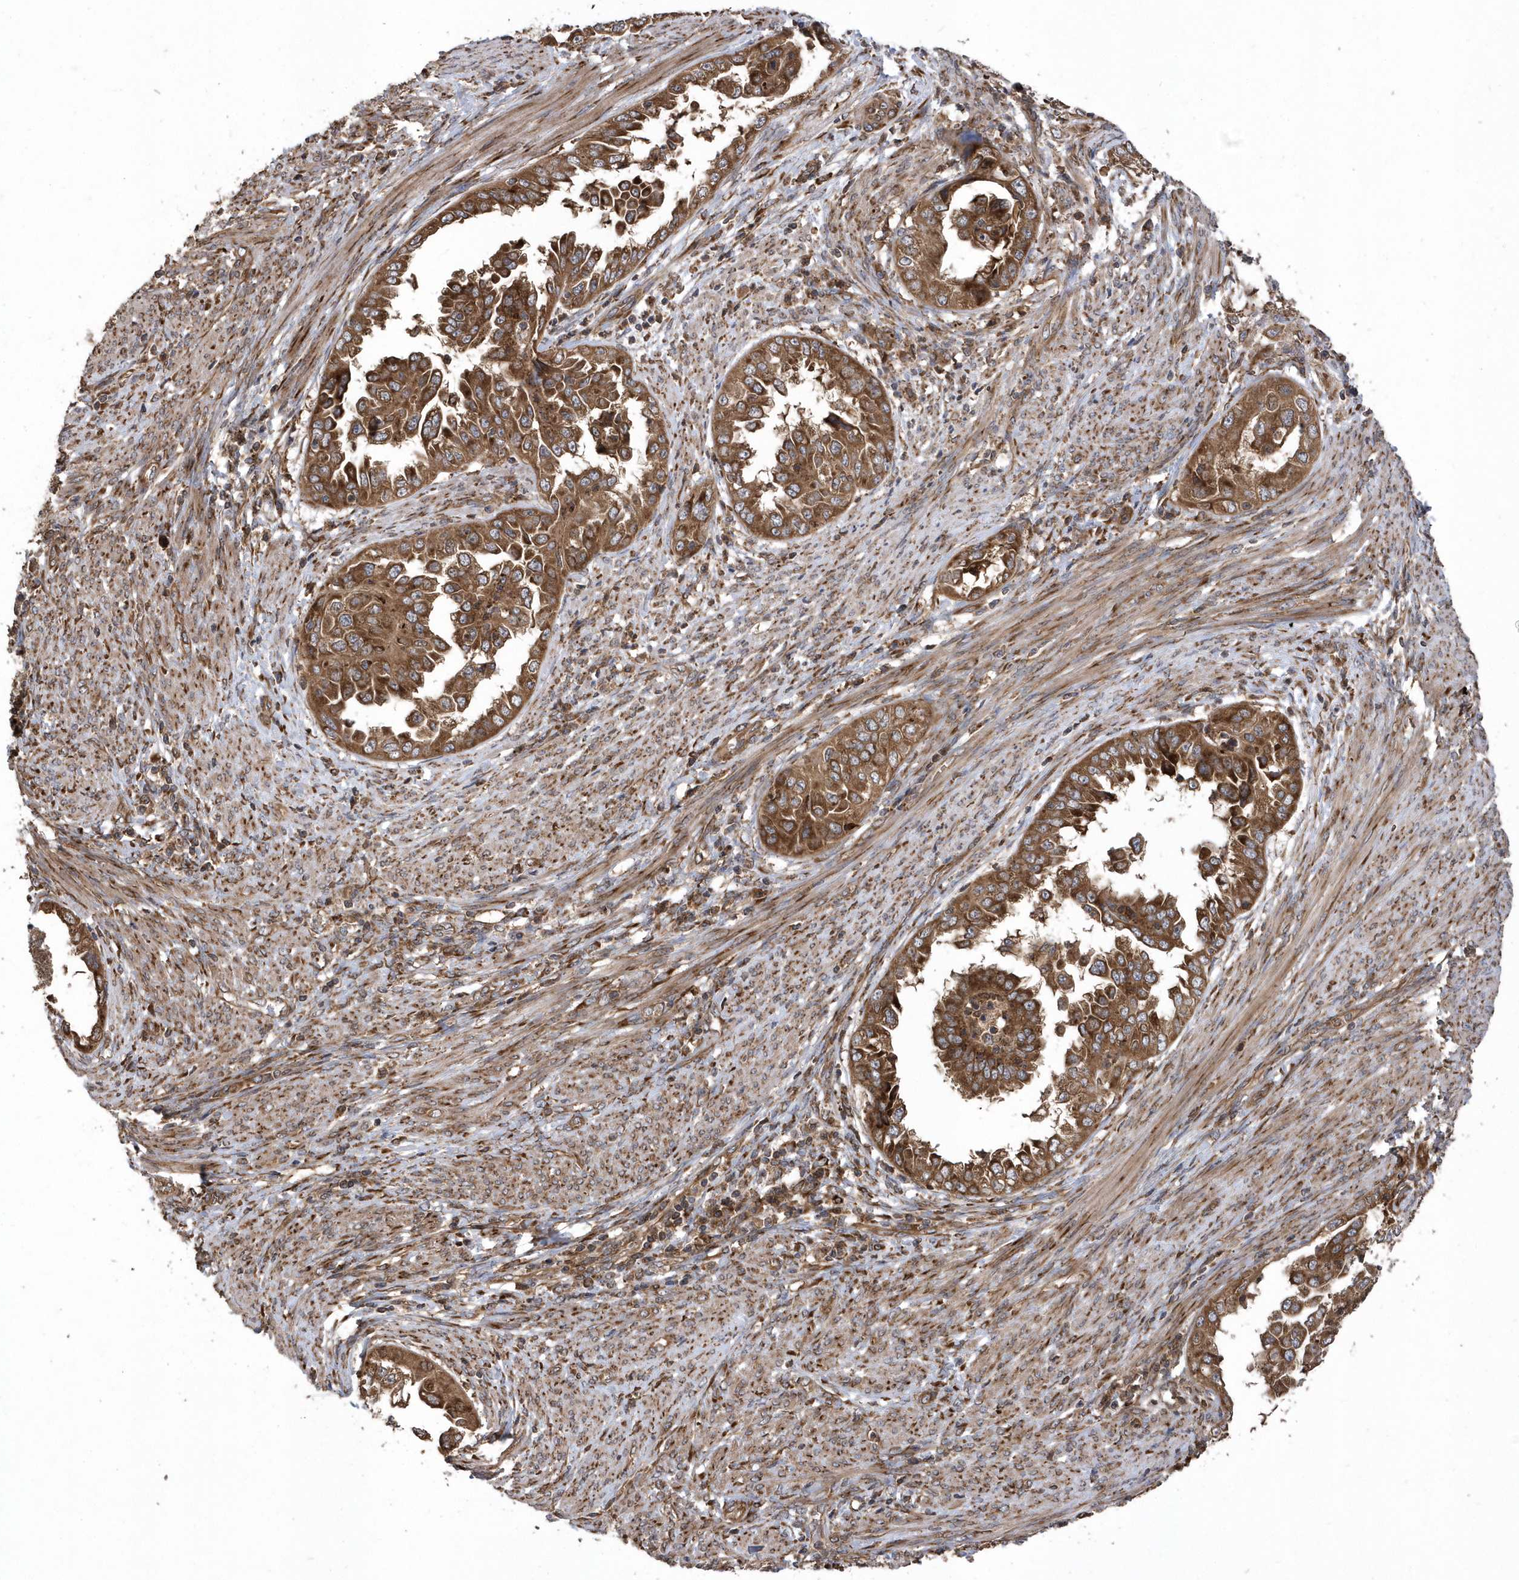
{"staining": {"intensity": "strong", "quantity": ">75%", "location": "cytoplasmic/membranous"}, "tissue": "endometrial cancer", "cell_type": "Tumor cells", "image_type": "cancer", "snomed": [{"axis": "morphology", "description": "Adenocarcinoma, NOS"}, {"axis": "topography", "description": "Endometrium"}], "caption": "A histopathology image of human endometrial adenocarcinoma stained for a protein demonstrates strong cytoplasmic/membranous brown staining in tumor cells.", "gene": "WASHC5", "patient": {"sex": "female", "age": 85}}